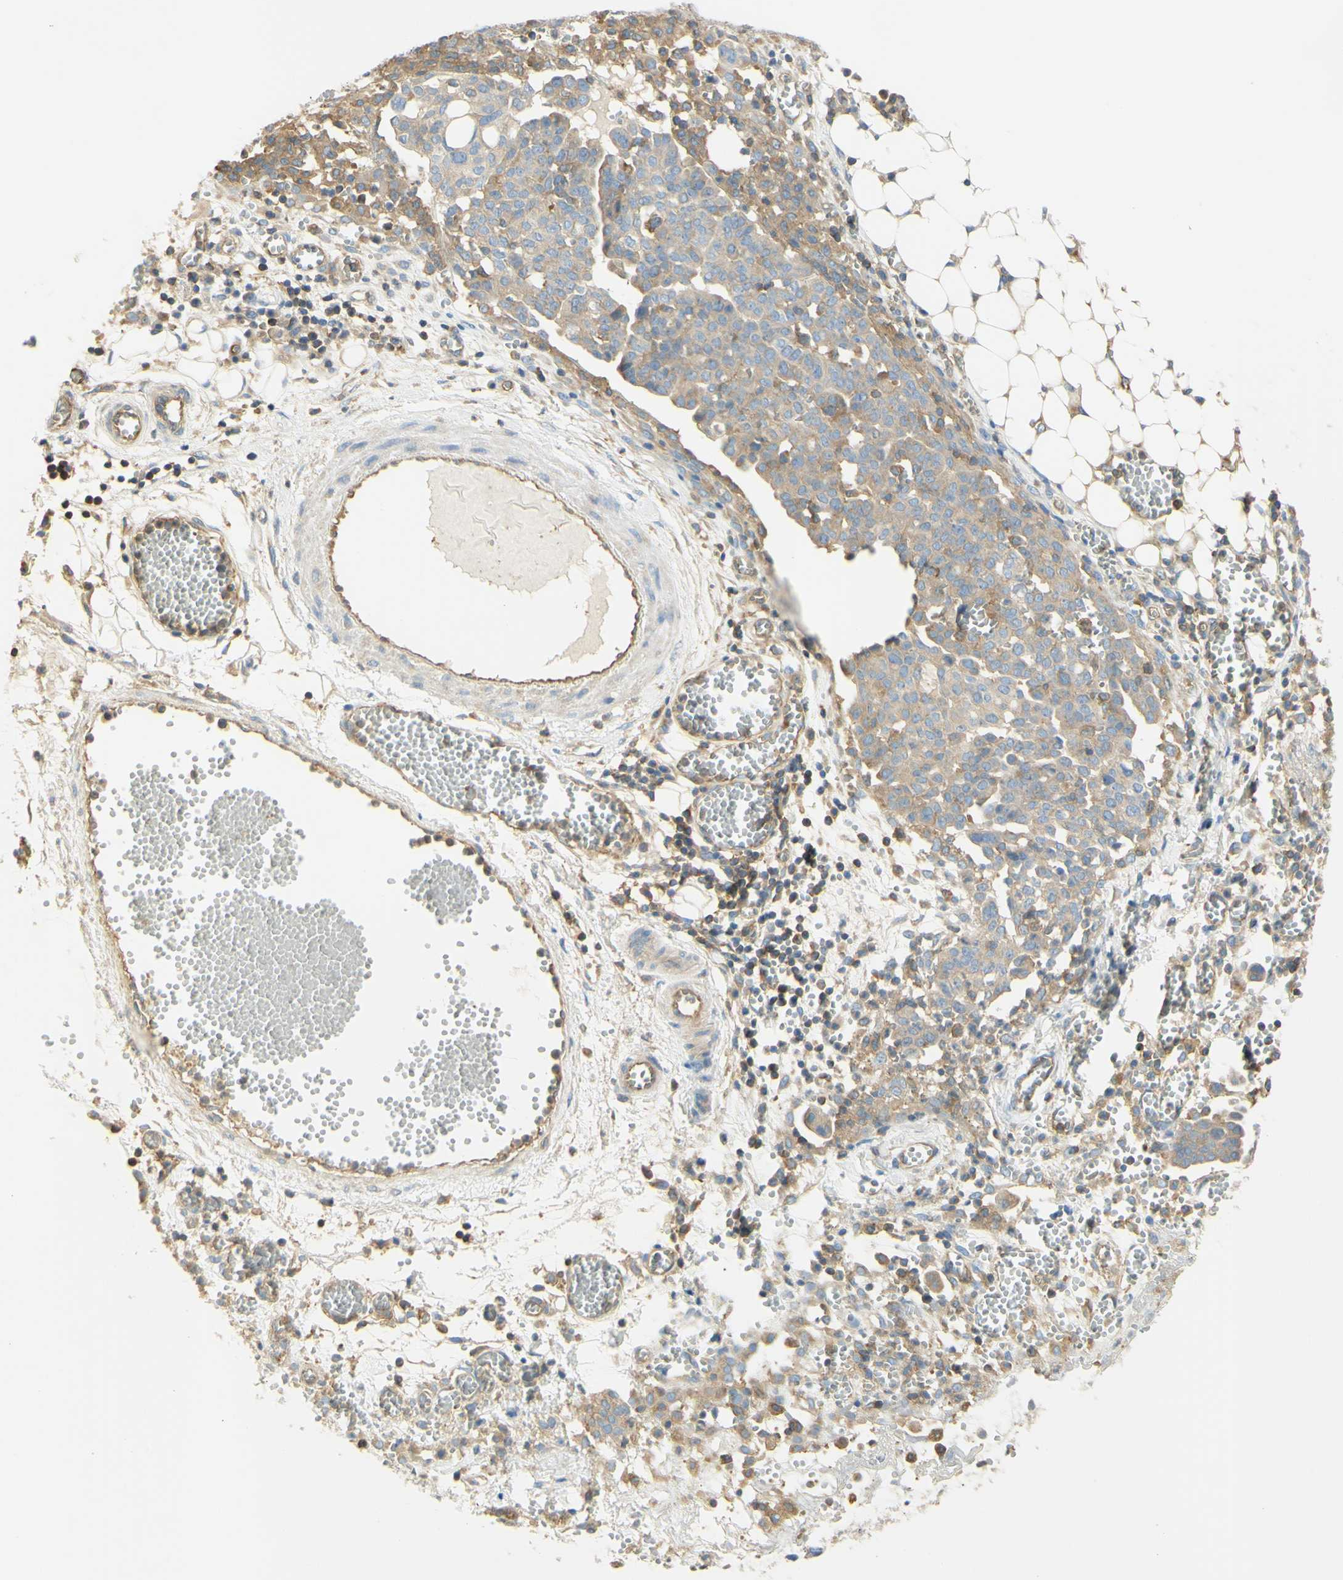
{"staining": {"intensity": "weak", "quantity": ">75%", "location": "cytoplasmic/membranous"}, "tissue": "ovarian cancer", "cell_type": "Tumor cells", "image_type": "cancer", "snomed": [{"axis": "morphology", "description": "Cystadenocarcinoma, serous, NOS"}, {"axis": "topography", "description": "Soft tissue"}, {"axis": "topography", "description": "Ovary"}], "caption": "Weak cytoplasmic/membranous staining for a protein is present in about >75% of tumor cells of ovarian serous cystadenocarcinoma using immunohistochemistry (IHC).", "gene": "IKBKG", "patient": {"sex": "female", "age": 57}}